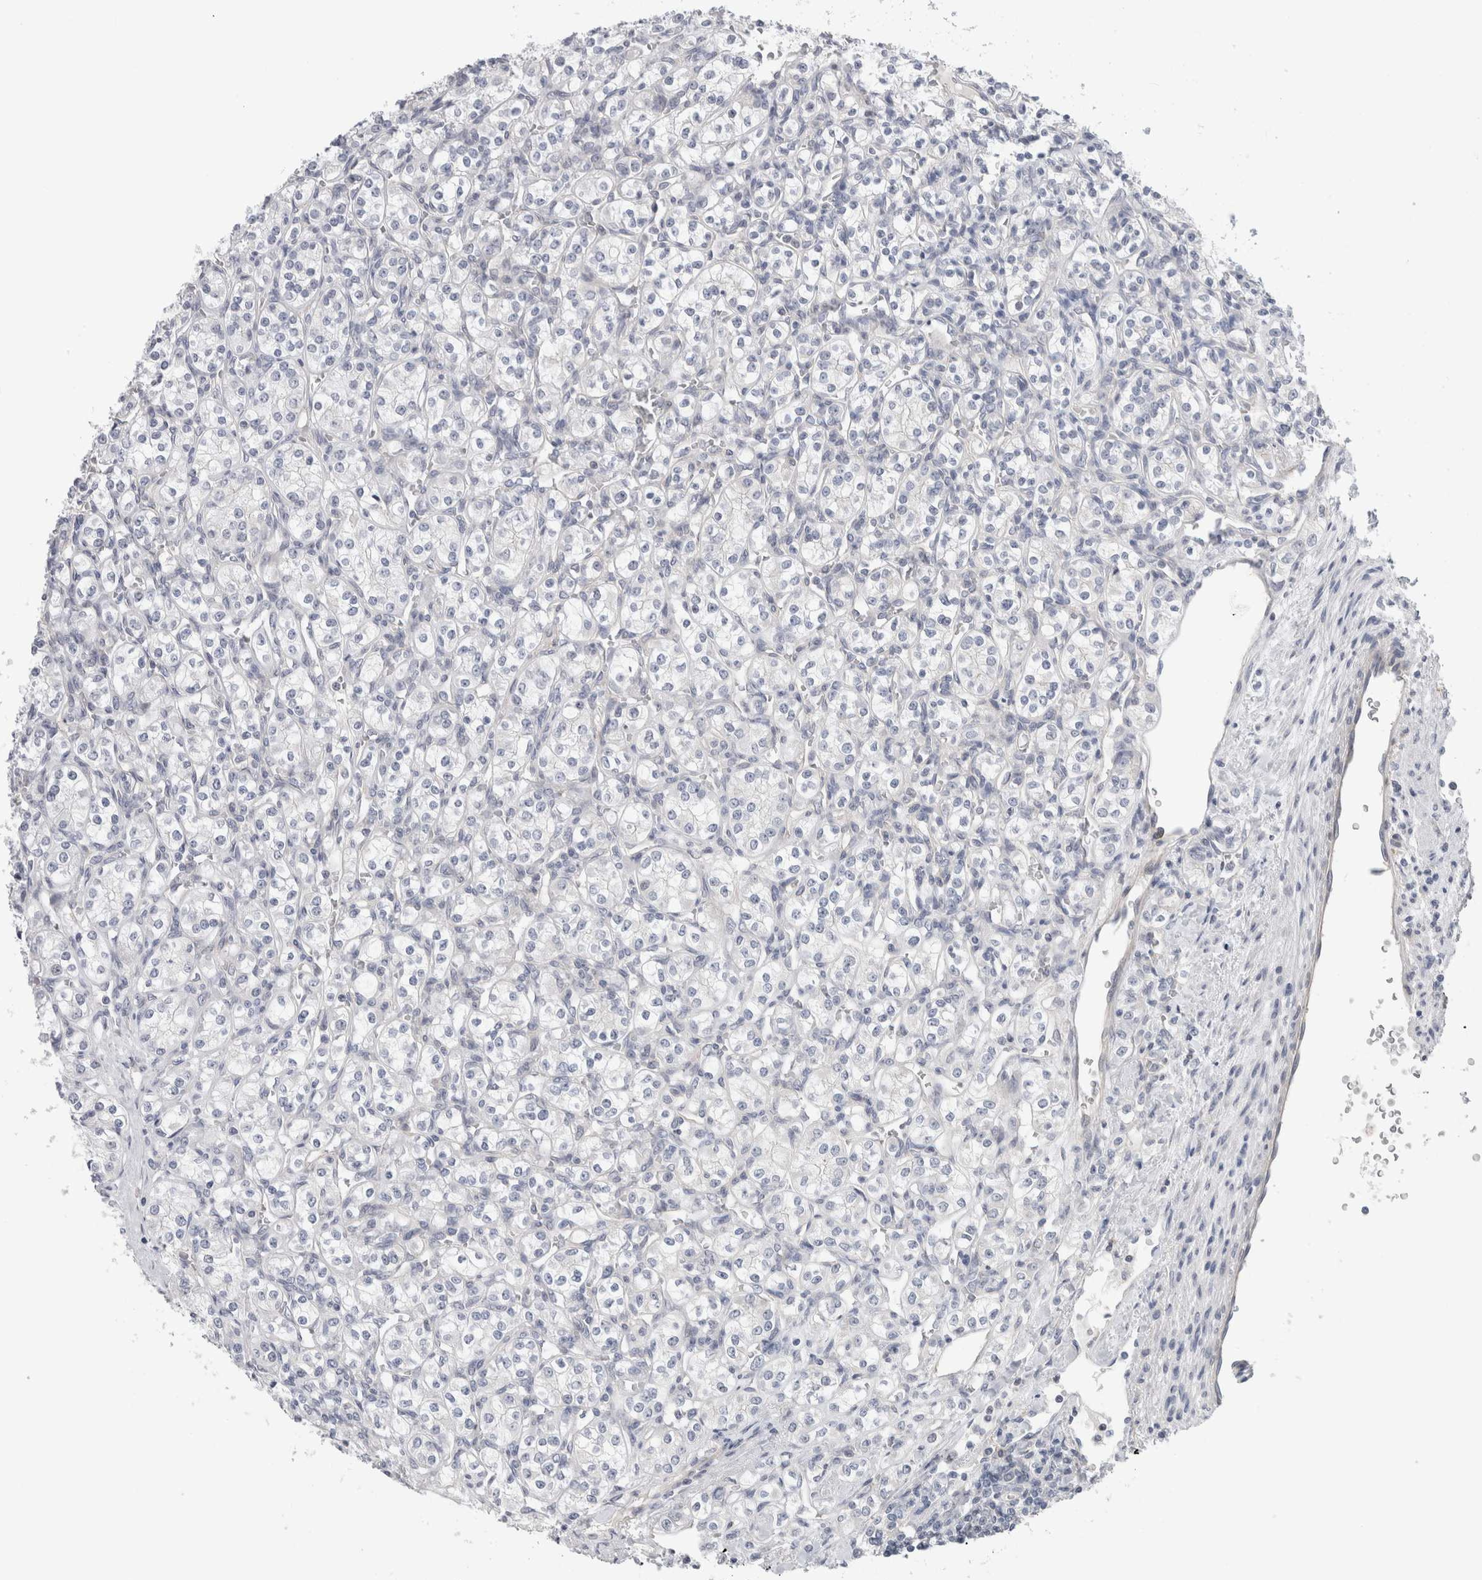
{"staining": {"intensity": "negative", "quantity": "none", "location": "none"}, "tissue": "renal cancer", "cell_type": "Tumor cells", "image_type": "cancer", "snomed": [{"axis": "morphology", "description": "Adenocarcinoma, NOS"}, {"axis": "topography", "description": "Kidney"}], "caption": "This histopathology image is of renal cancer stained with immunohistochemistry to label a protein in brown with the nuclei are counter-stained blue. There is no positivity in tumor cells.", "gene": "SYTL5", "patient": {"sex": "male", "age": 77}}